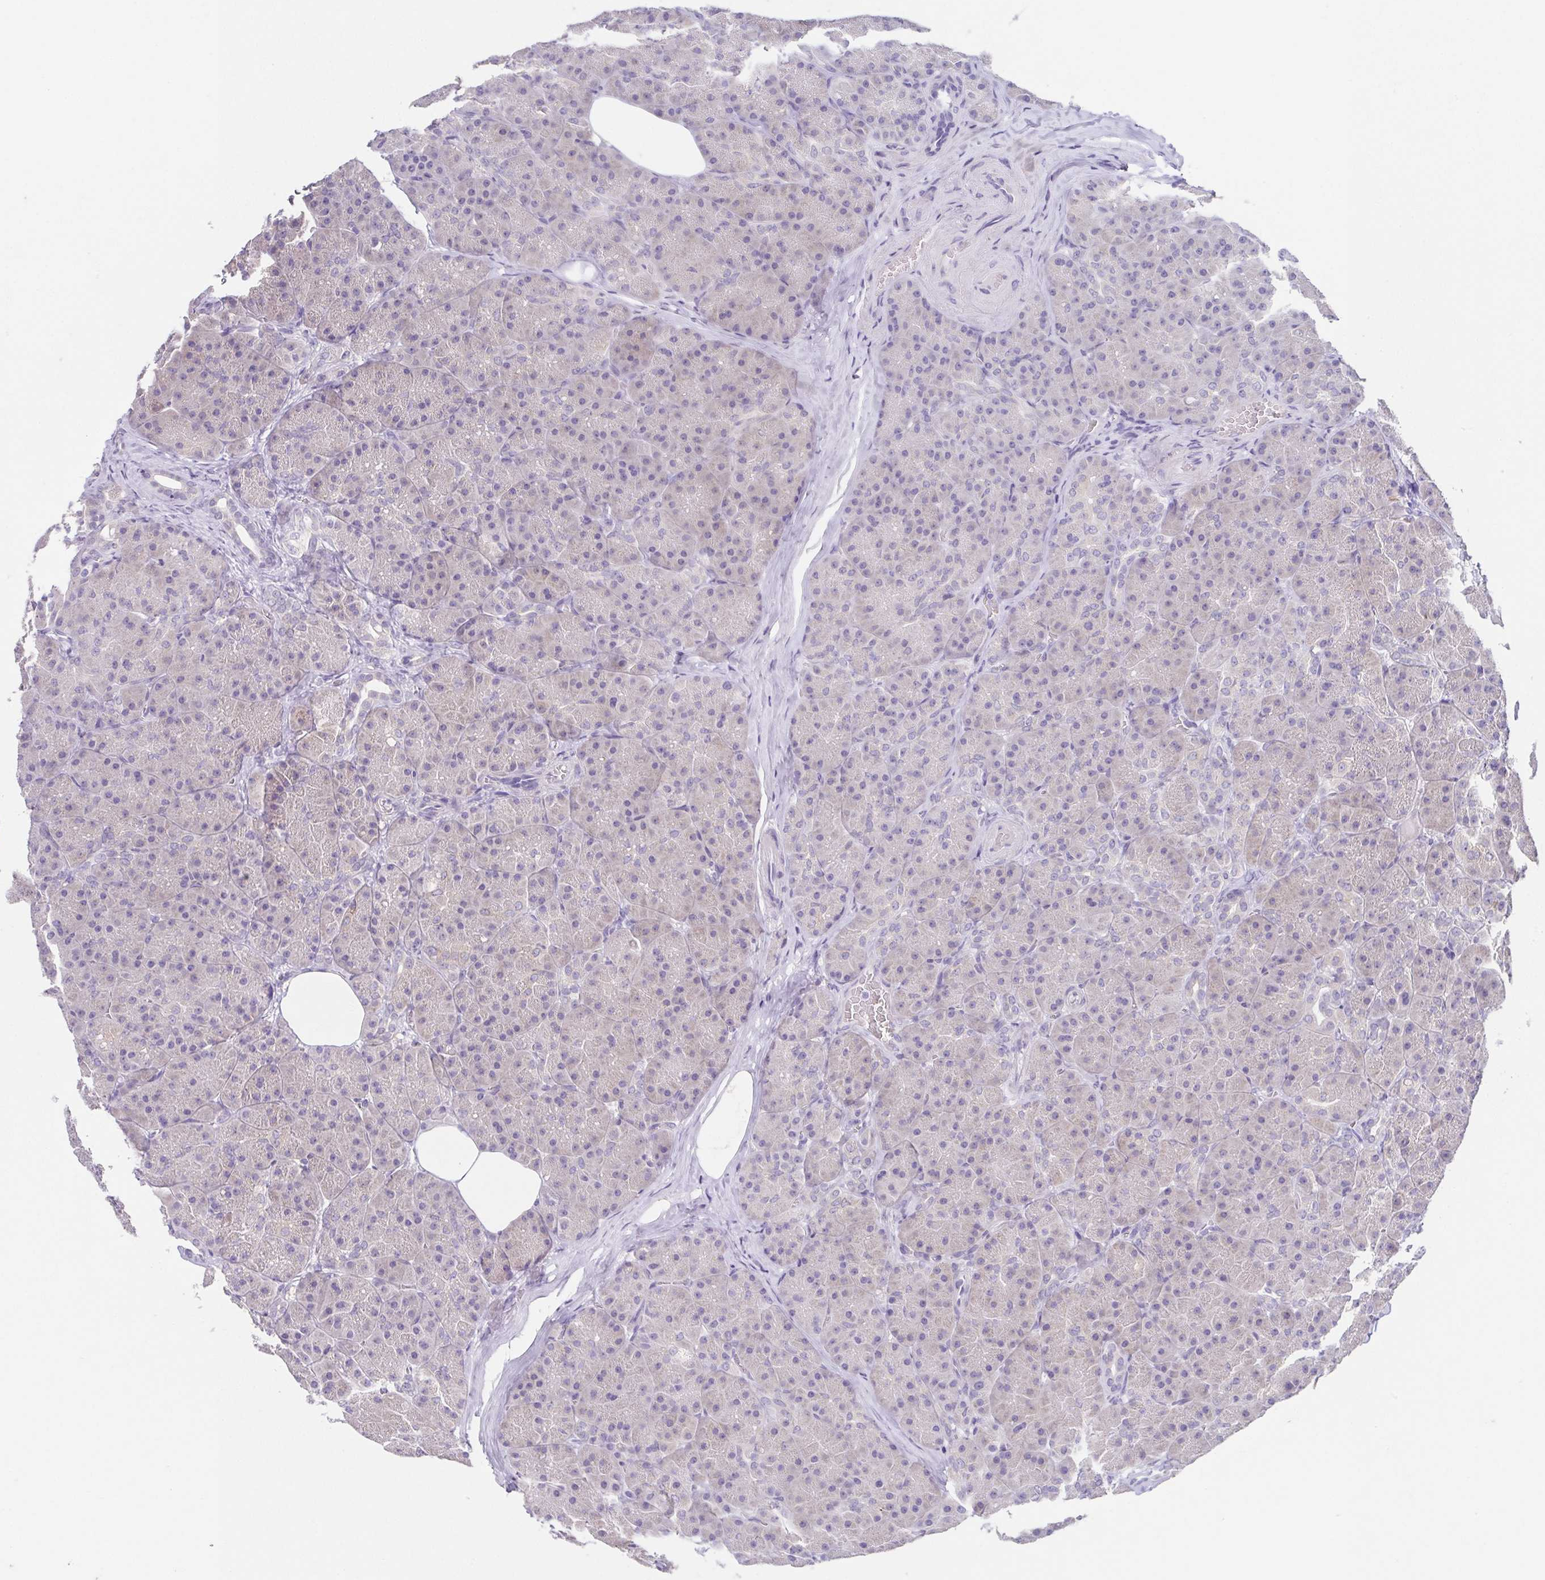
{"staining": {"intensity": "negative", "quantity": "none", "location": "none"}, "tissue": "pancreas", "cell_type": "Exocrine glandular cells", "image_type": "normal", "snomed": [{"axis": "morphology", "description": "Normal tissue, NOS"}, {"axis": "topography", "description": "Pancreas"}], "caption": "Immunohistochemical staining of normal pancreas displays no significant positivity in exocrine glandular cells. (Brightfield microscopy of DAB (3,3'-diaminobenzidine) IHC at high magnification).", "gene": "RDH11", "patient": {"sex": "male", "age": 57}}